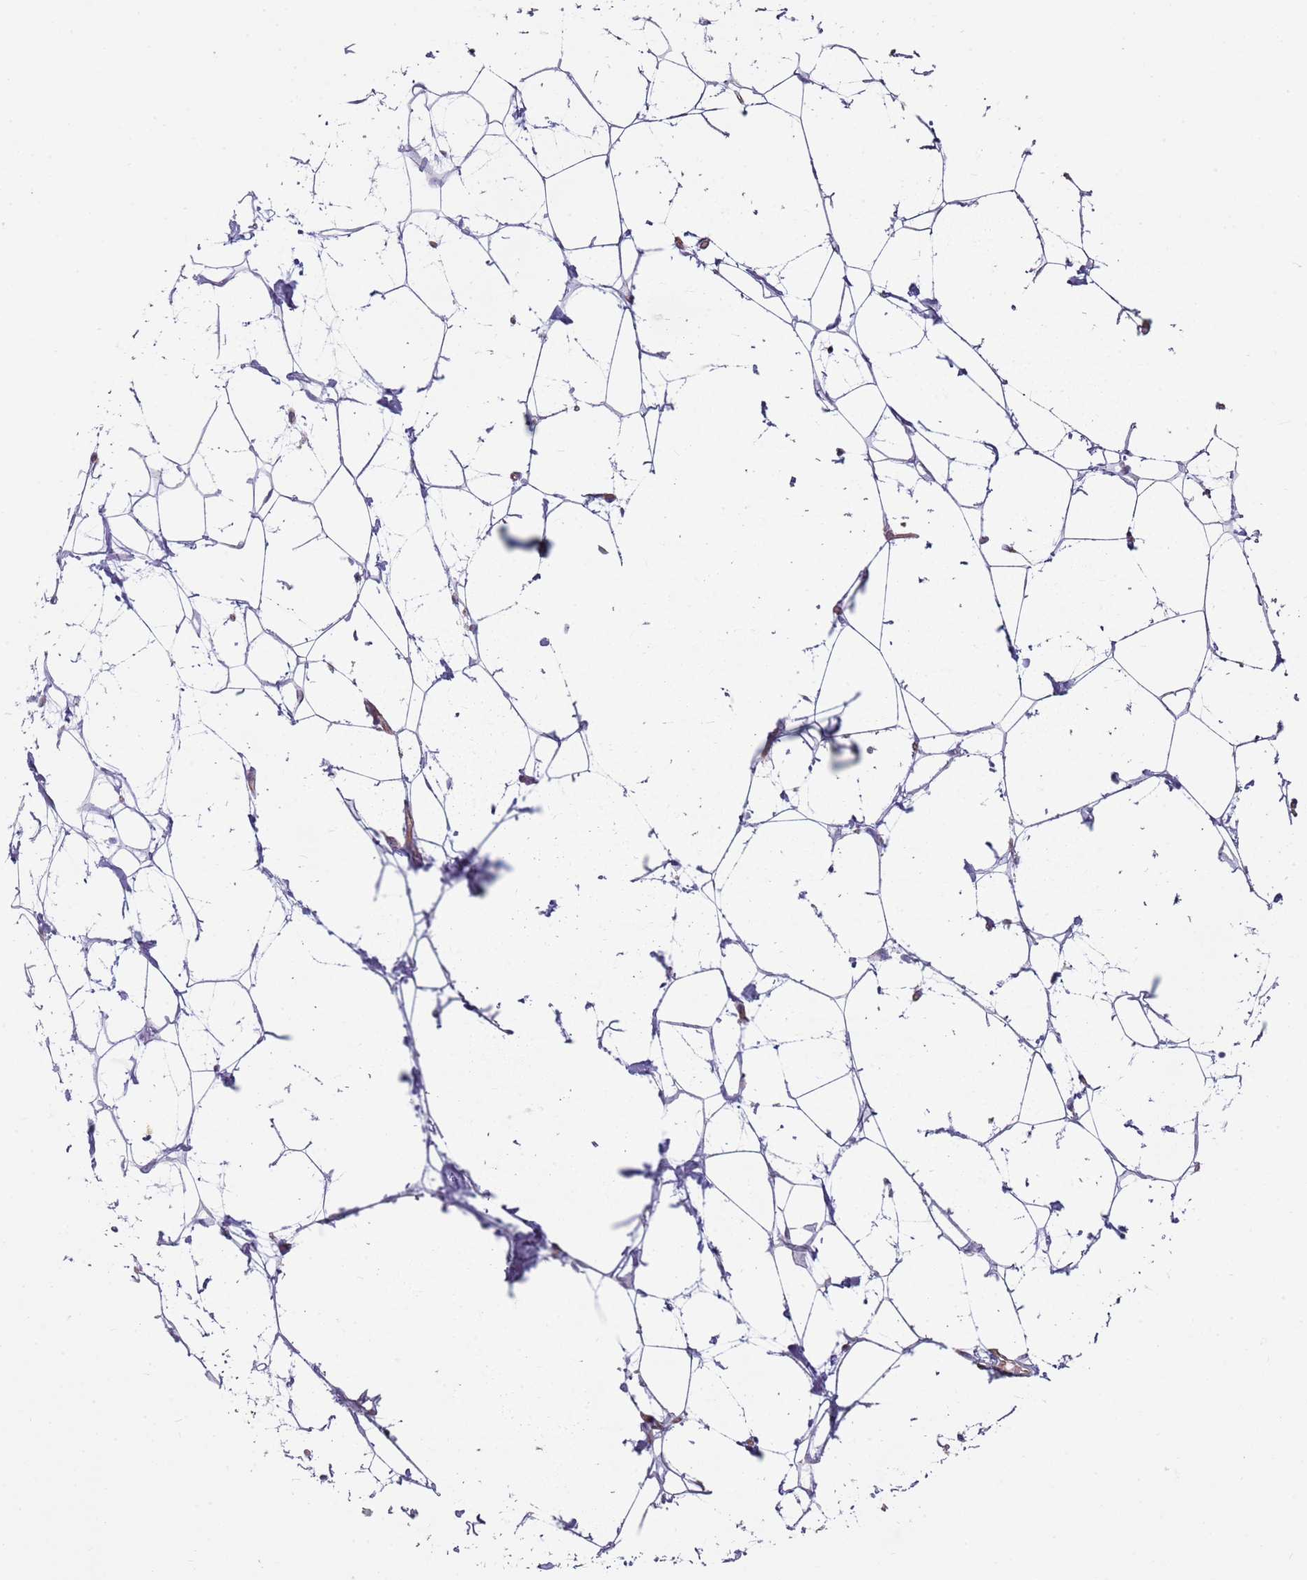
{"staining": {"intensity": "negative", "quantity": "none", "location": "none"}, "tissue": "adipose tissue", "cell_type": "Adipocytes", "image_type": "normal", "snomed": [{"axis": "morphology", "description": "Normal tissue, NOS"}, {"axis": "topography", "description": "Breast"}], "caption": "A high-resolution image shows immunohistochemistry staining of normal adipose tissue, which exhibits no significant positivity in adipocytes. The staining is performed using DAB brown chromogen with nuclei counter-stained in using hematoxylin.", "gene": "ALS2", "patient": {"sex": "female", "age": 26}}